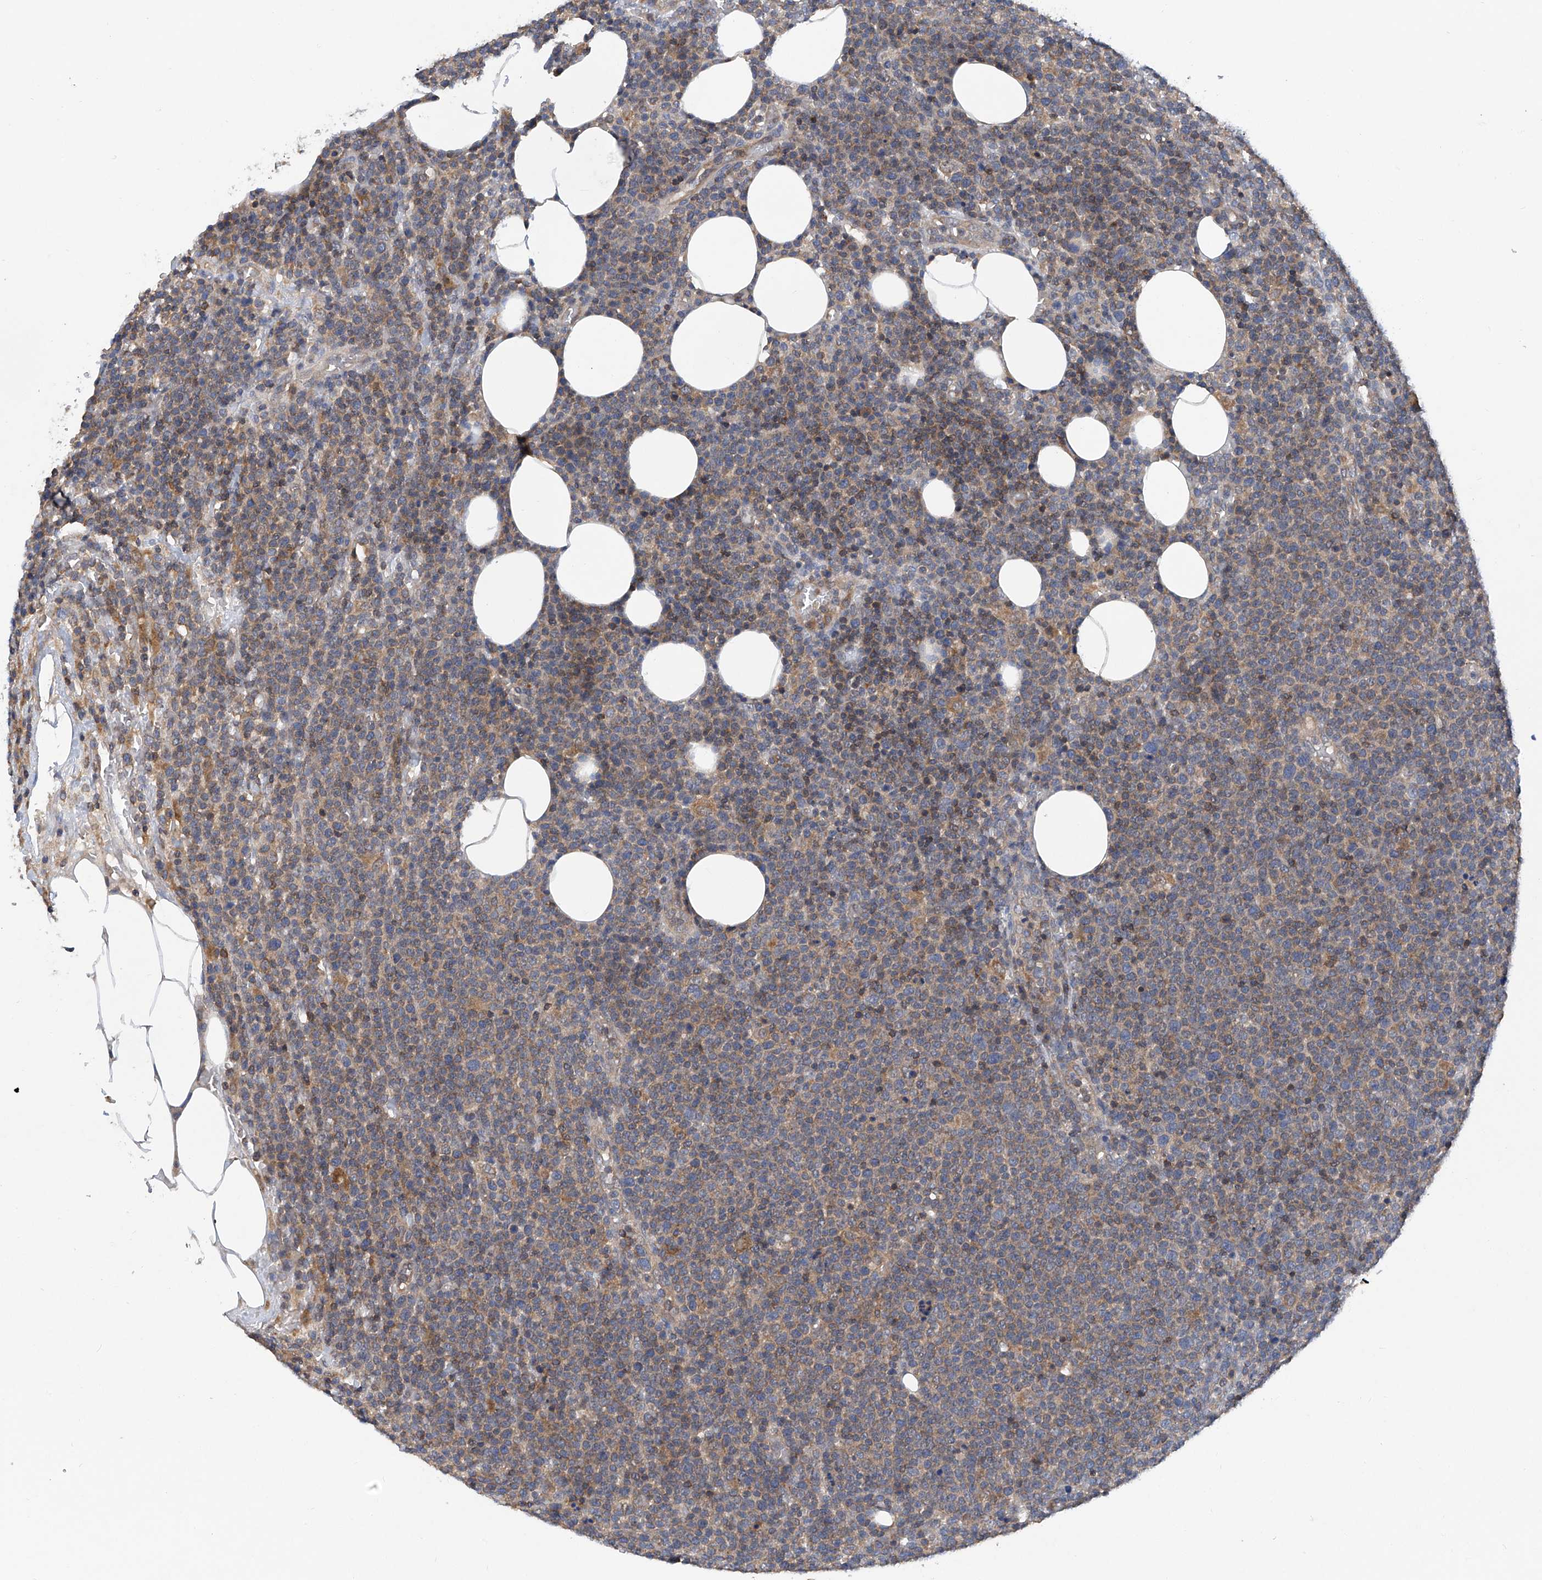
{"staining": {"intensity": "weak", "quantity": "<25%", "location": "cytoplasmic/membranous"}, "tissue": "lymphoma", "cell_type": "Tumor cells", "image_type": "cancer", "snomed": [{"axis": "morphology", "description": "Malignant lymphoma, non-Hodgkin's type, High grade"}, {"axis": "topography", "description": "Lymph node"}], "caption": "Immunohistochemistry of high-grade malignant lymphoma, non-Hodgkin's type displays no staining in tumor cells.", "gene": "TRIM38", "patient": {"sex": "male", "age": 61}}